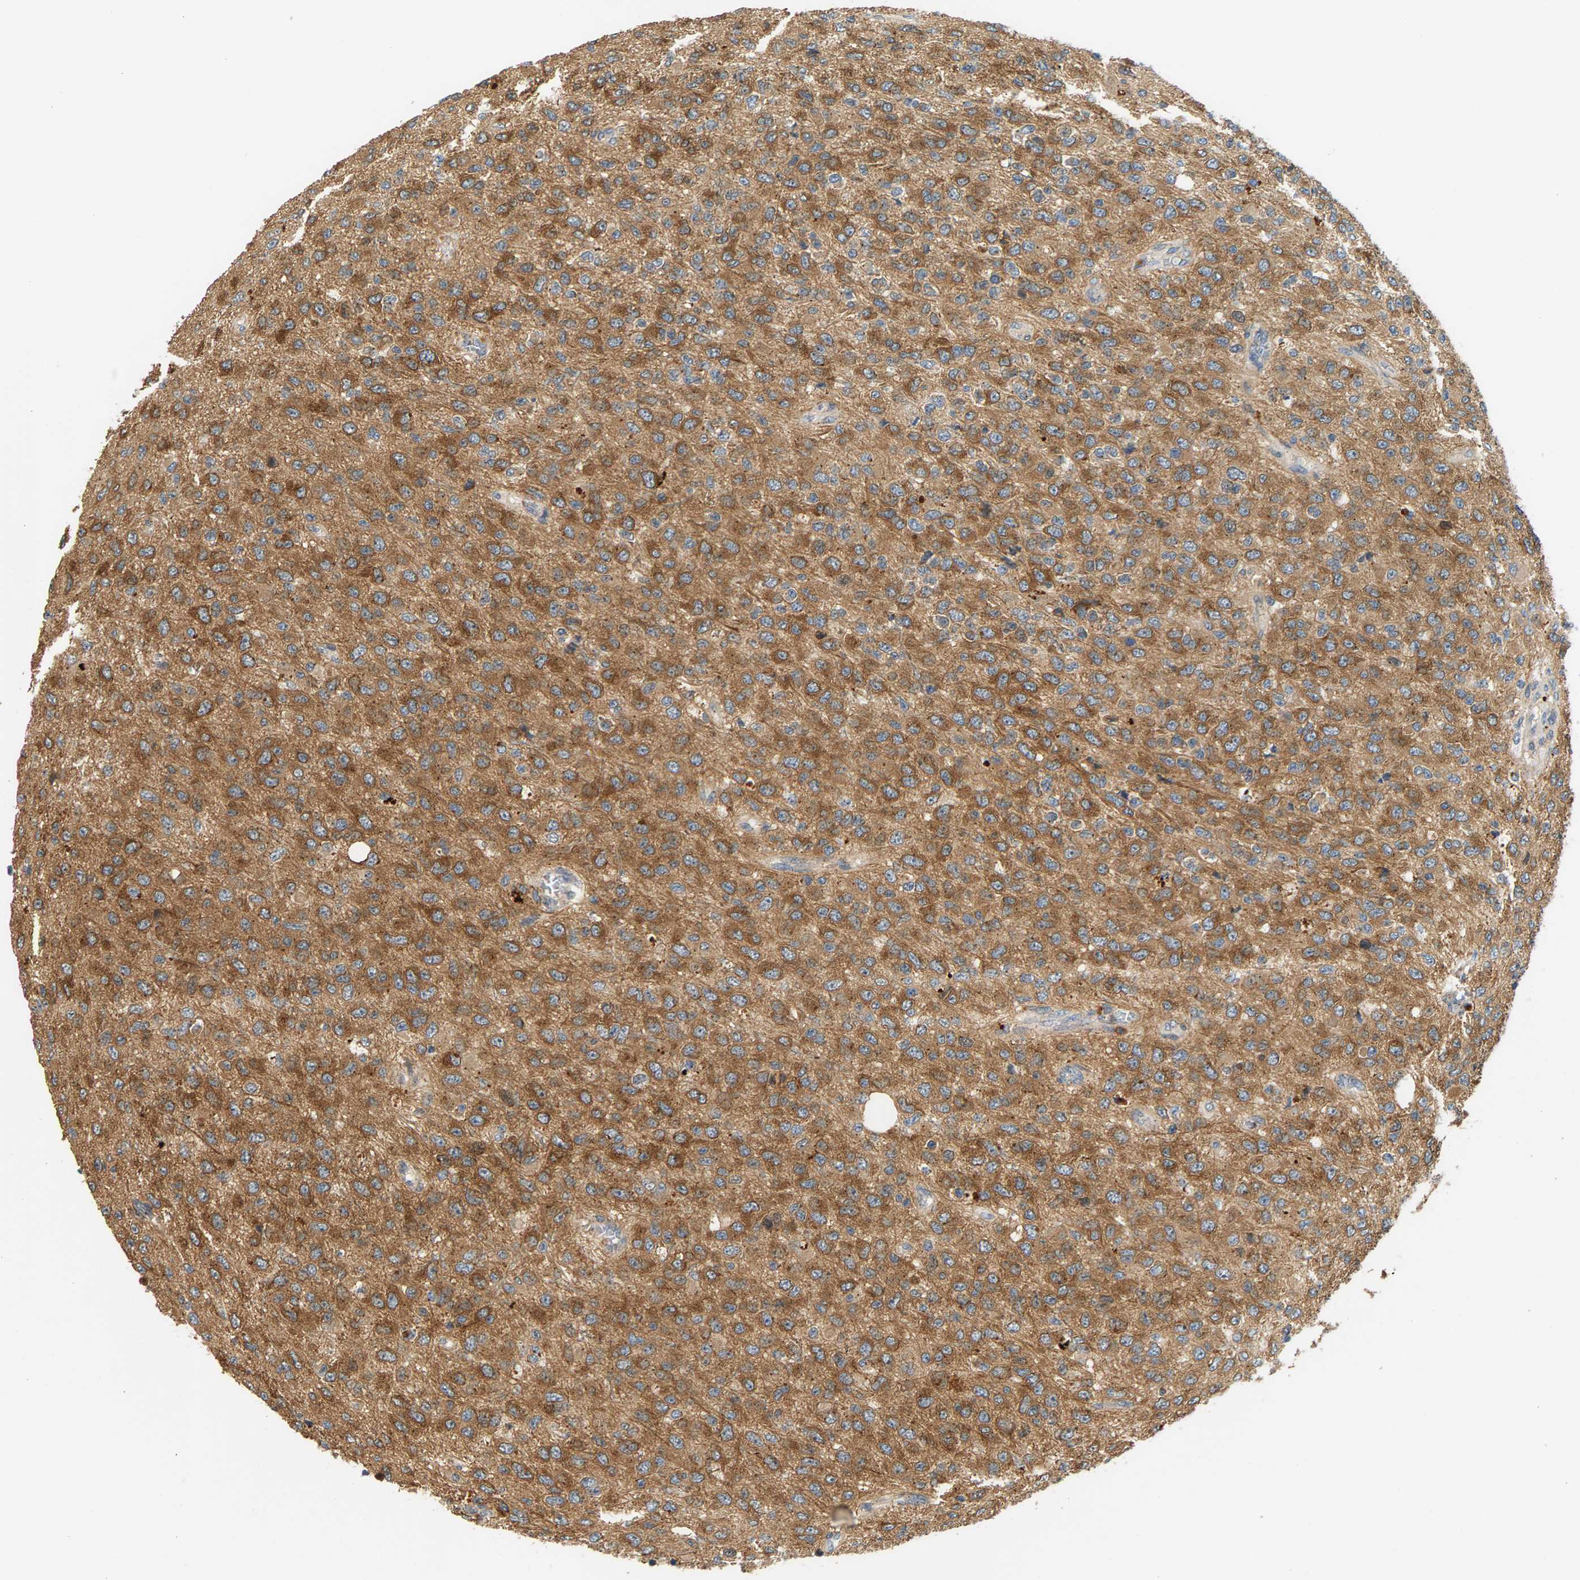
{"staining": {"intensity": "moderate", "quantity": ">75%", "location": "cytoplasmic/membranous"}, "tissue": "glioma", "cell_type": "Tumor cells", "image_type": "cancer", "snomed": [{"axis": "morphology", "description": "Glioma, malignant, High grade"}, {"axis": "topography", "description": "pancreas cauda"}], "caption": "Immunohistochemistry (DAB) staining of human malignant high-grade glioma demonstrates moderate cytoplasmic/membranous protein staining in approximately >75% of tumor cells.", "gene": "MAP2K5", "patient": {"sex": "male", "age": 60}}